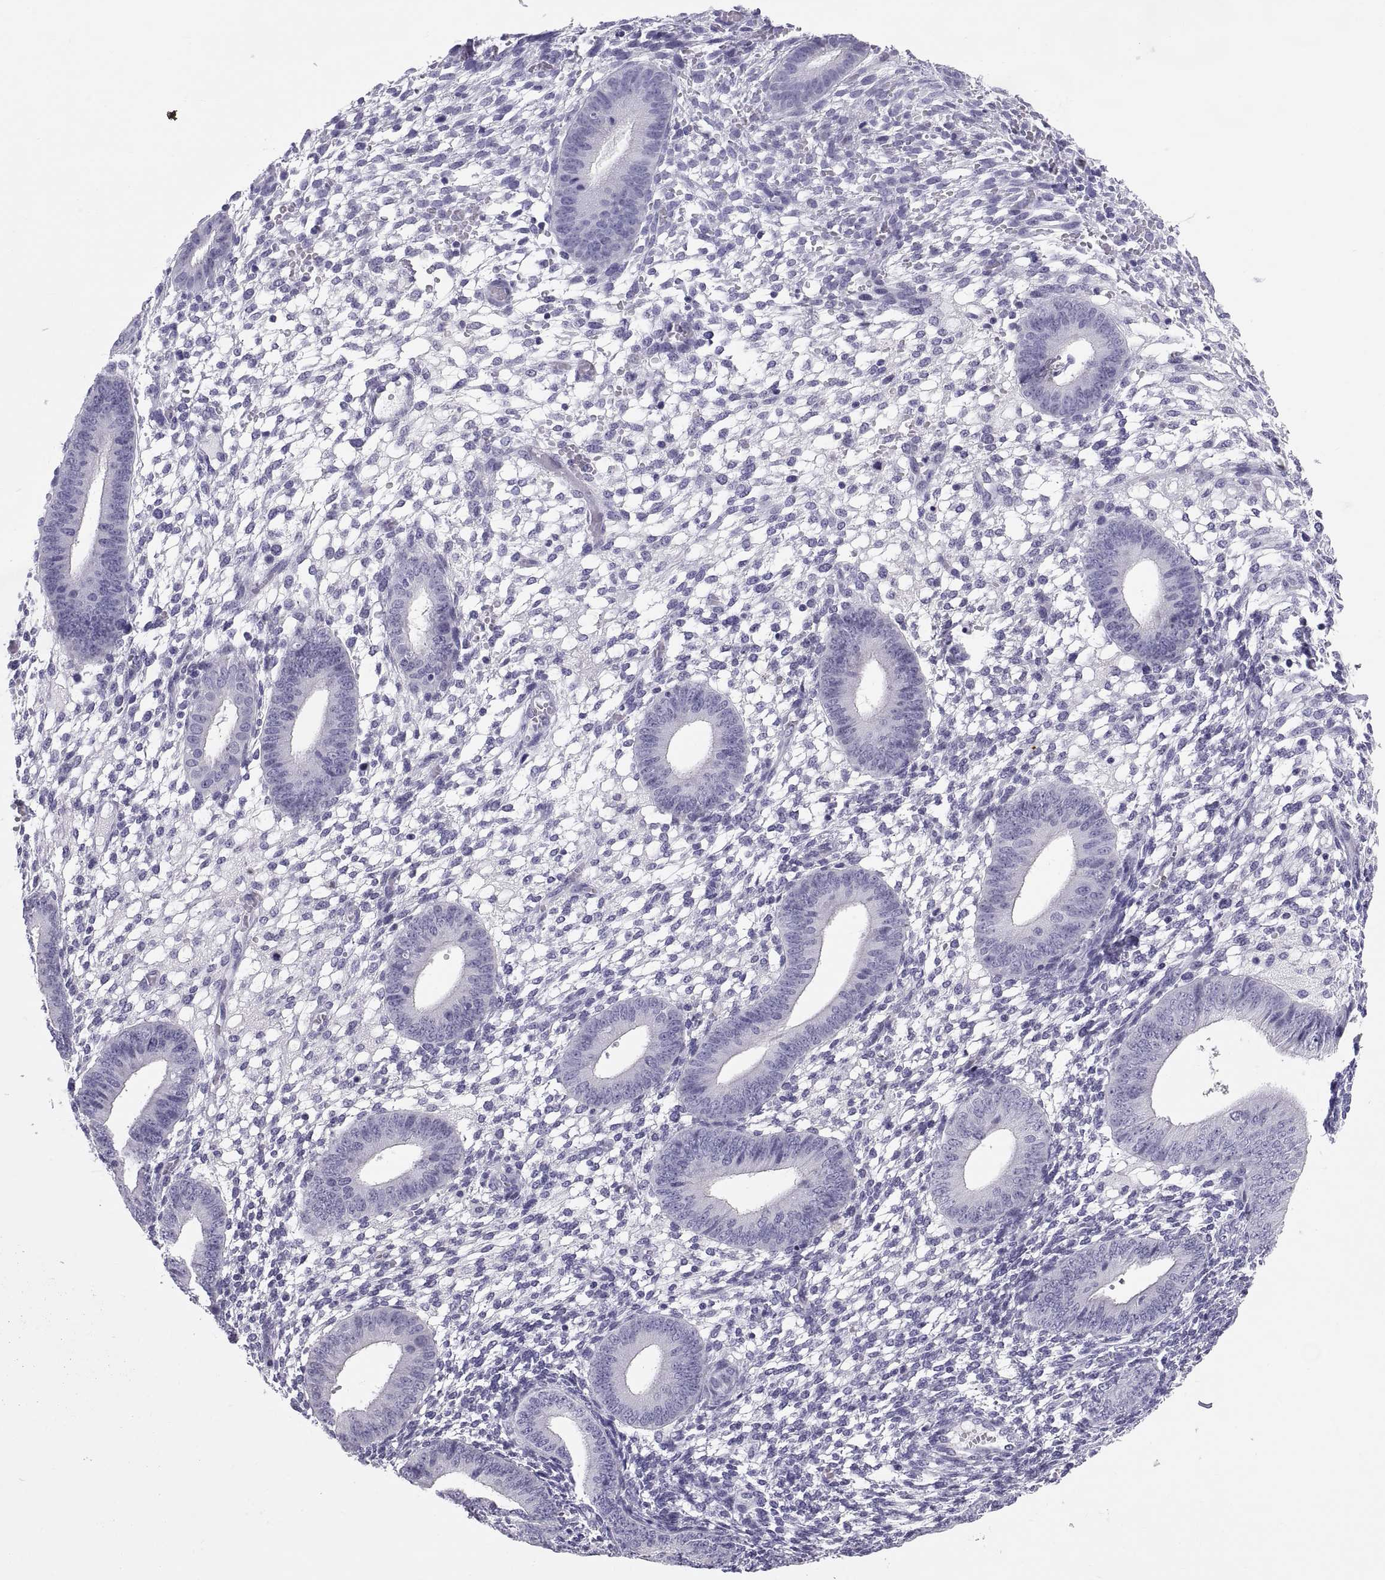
{"staining": {"intensity": "negative", "quantity": "none", "location": "none"}, "tissue": "endometrium", "cell_type": "Cells in endometrial stroma", "image_type": "normal", "snomed": [{"axis": "morphology", "description": "Normal tissue, NOS"}, {"axis": "topography", "description": "Endometrium"}], "caption": "Endometrium stained for a protein using immunohistochemistry (IHC) shows no staining cells in endometrial stroma.", "gene": "RNASE12", "patient": {"sex": "female", "age": 39}}